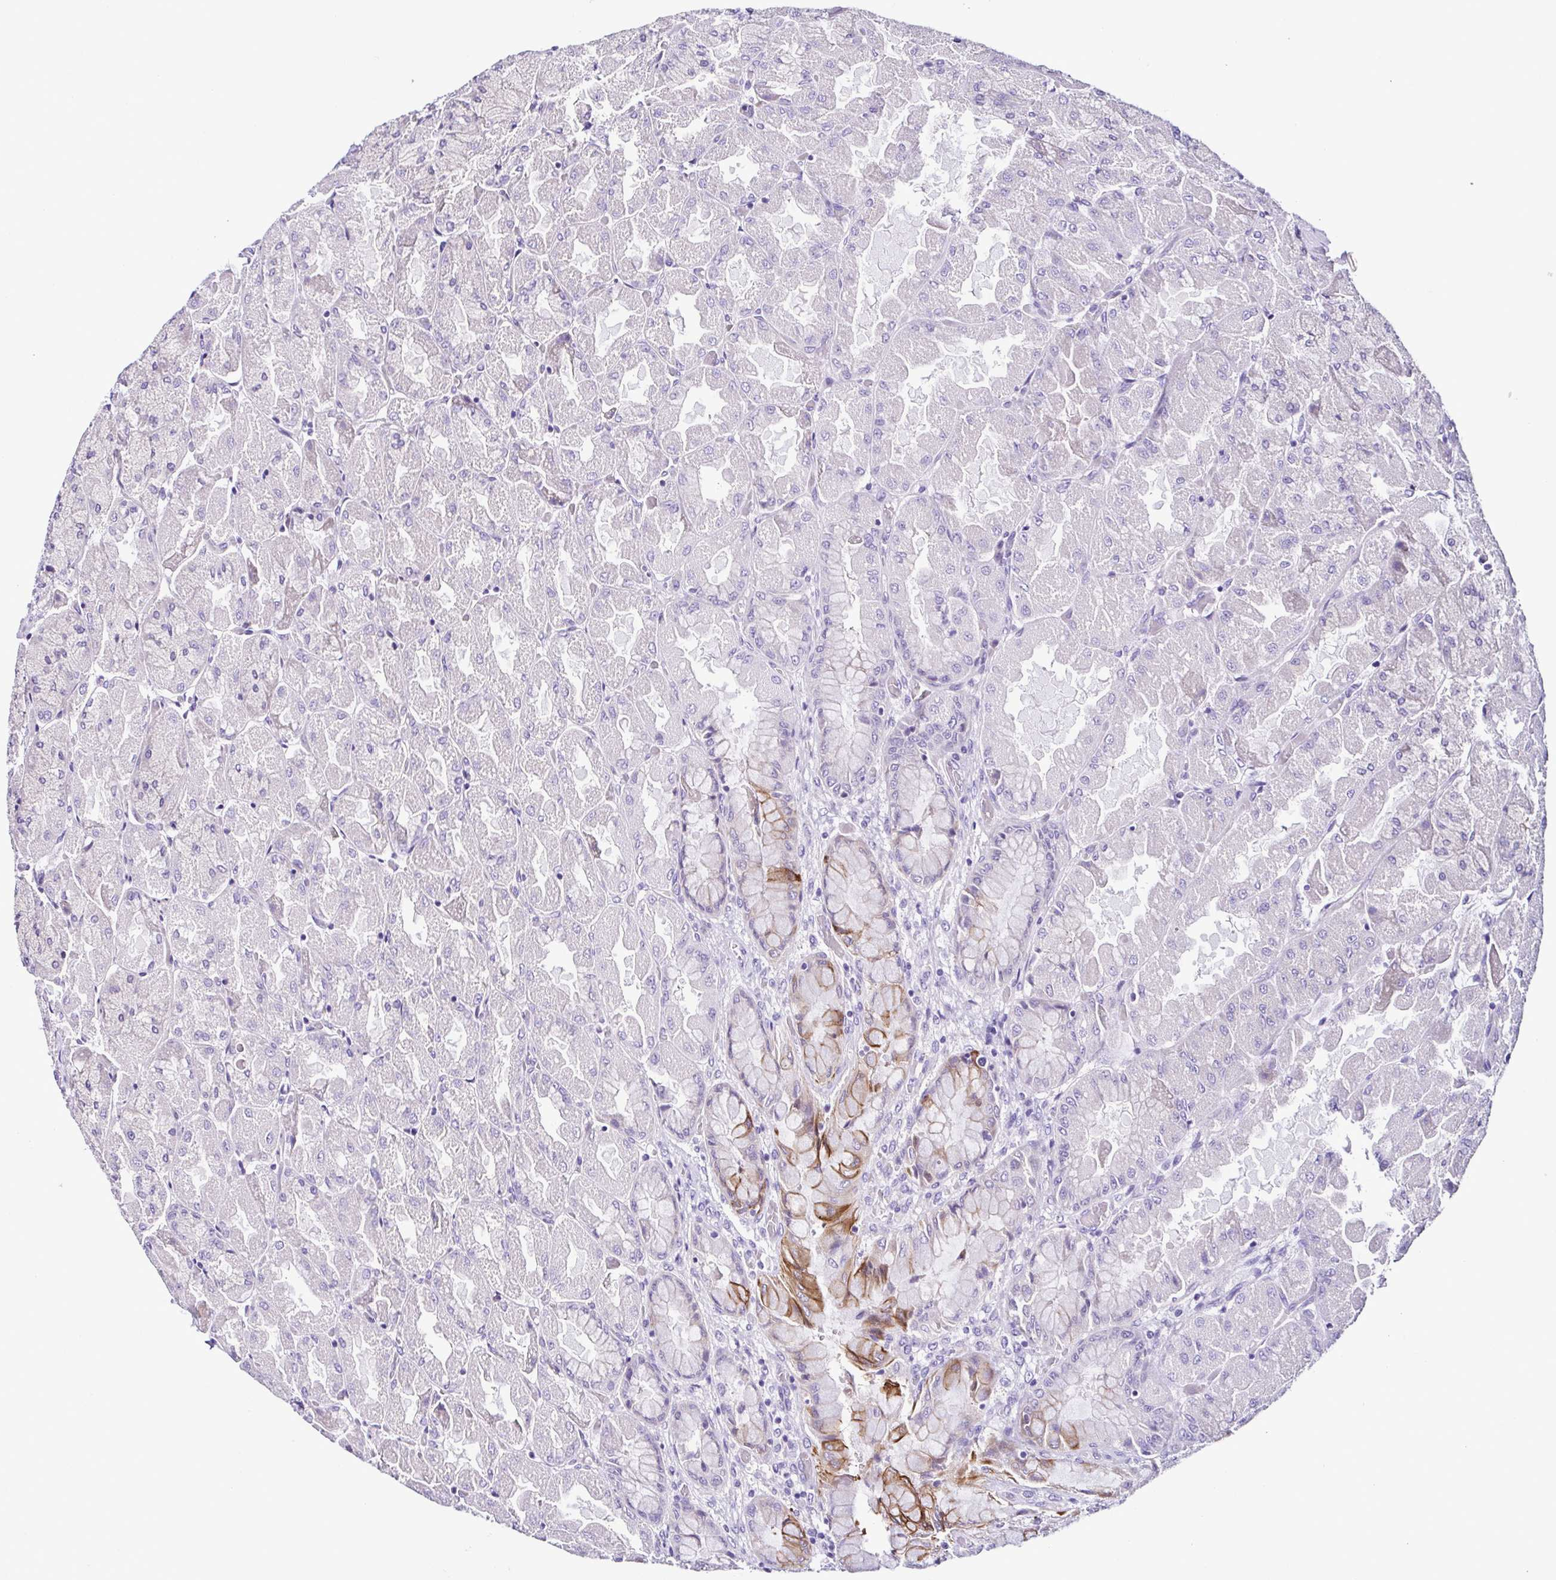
{"staining": {"intensity": "moderate", "quantity": "<25%", "location": "cytoplasmic/membranous"}, "tissue": "stomach", "cell_type": "Glandular cells", "image_type": "normal", "snomed": [{"axis": "morphology", "description": "Normal tissue, NOS"}, {"axis": "topography", "description": "Stomach"}], "caption": "The photomicrograph reveals a brown stain indicating the presence of a protein in the cytoplasmic/membranous of glandular cells in stomach.", "gene": "SRL", "patient": {"sex": "female", "age": 61}}